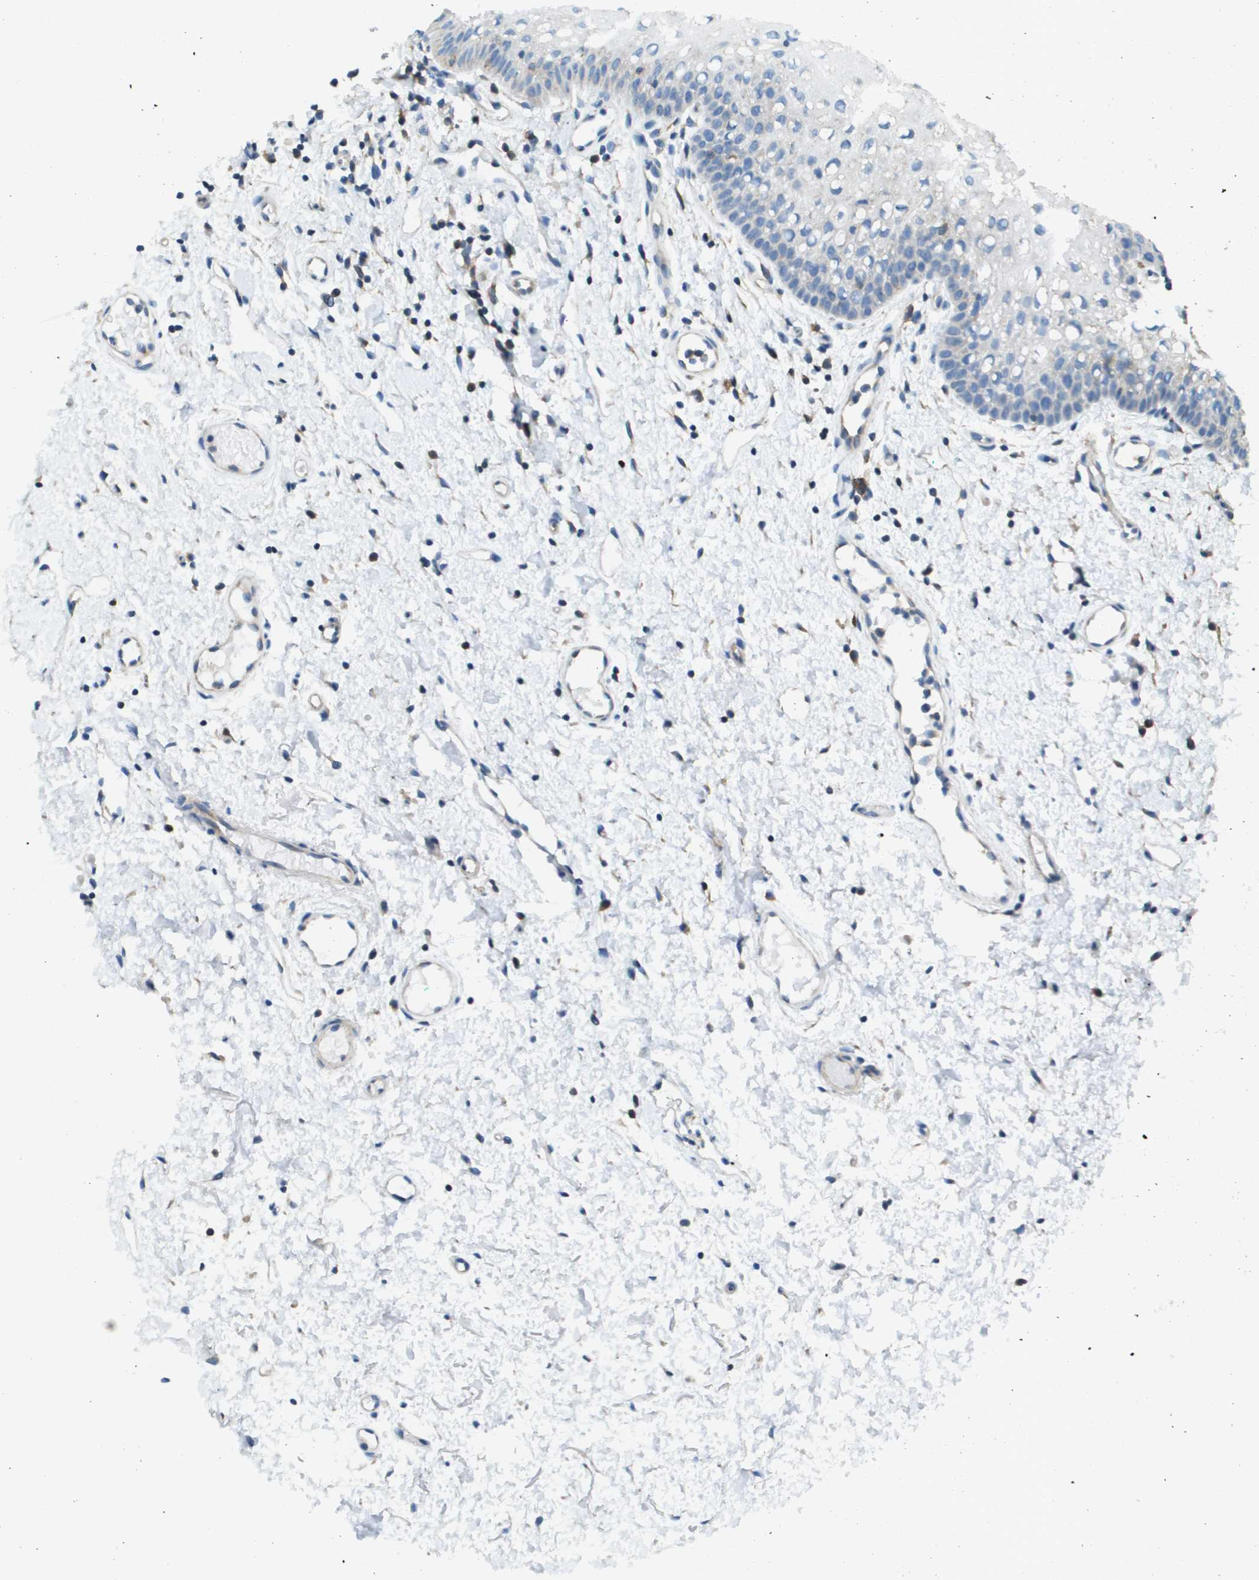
{"staining": {"intensity": "weak", "quantity": "<25%", "location": "cytoplasmic/membranous"}, "tissue": "oral mucosa", "cell_type": "Squamous epithelial cells", "image_type": "normal", "snomed": [{"axis": "morphology", "description": "Normal tissue, NOS"}, {"axis": "morphology", "description": "Squamous cell carcinoma, NOS"}, {"axis": "topography", "description": "Oral tissue"}, {"axis": "topography", "description": "Salivary gland"}, {"axis": "topography", "description": "Head-Neck"}], "caption": "Immunohistochemistry (IHC) histopathology image of normal human oral mucosa stained for a protein (brown), which shows no staining in squamous epithelial cells.", "gene": "TAOK3", "patient": {"sex": "female", "age": 62}}